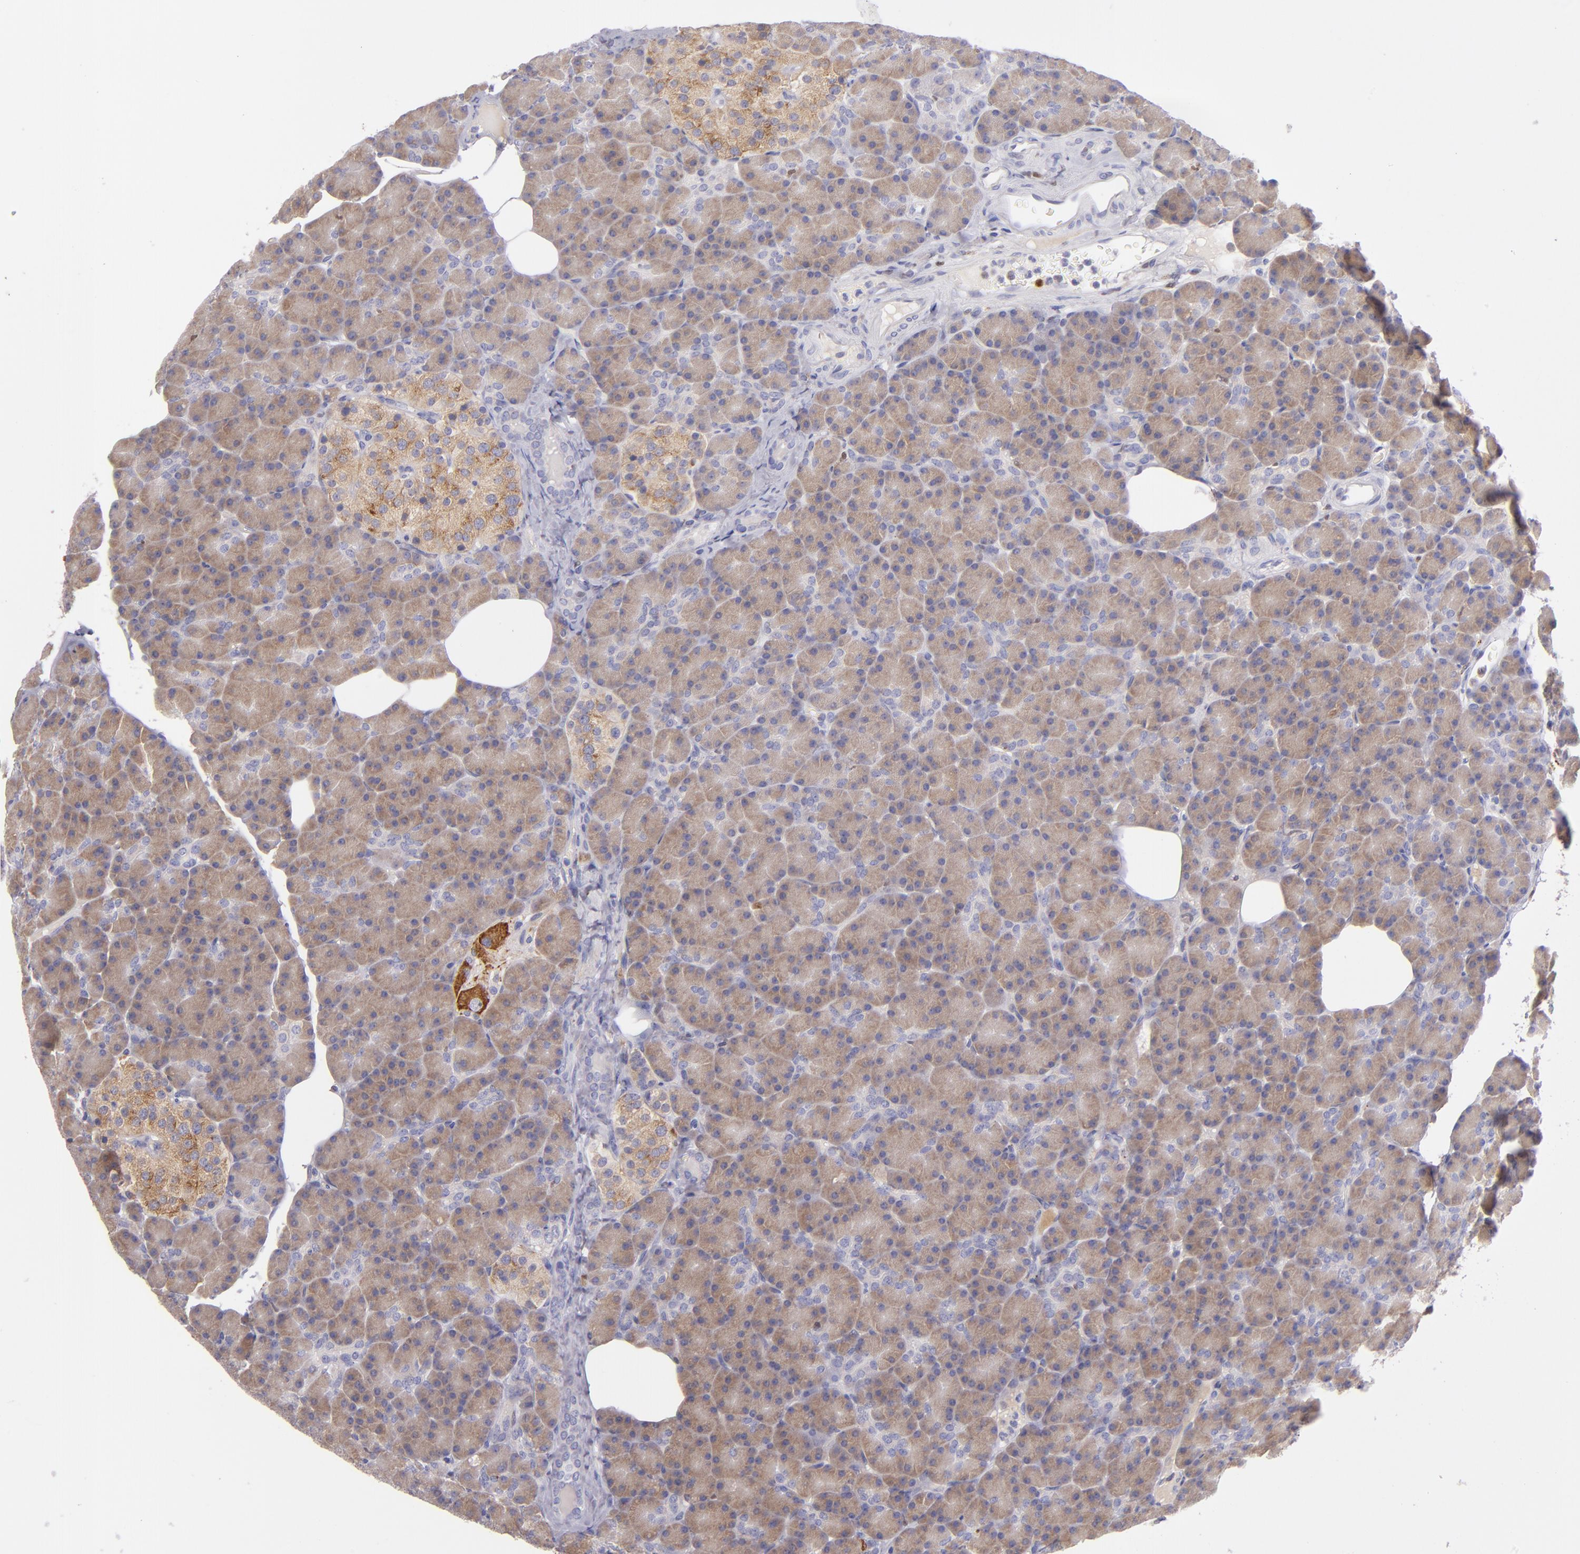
{"staining": {"intensity": "moderate", "quantity": ">75%", "location": "cytoplasmic/membranous"}, "tissue": "pancreas", "cell_type": "Exocrine glandular cells", "image_type": "normal", "snomed": [{"axis": "morphology", "description": "Normal tissue, NOS"}, {"axis": "topography", "description": "Pancreas"}], "caption": "The photomicrograph exhibits staining of unremarkable pancreas, revealing moderate cytoplasmic/membranous protein positivity (brown color) within exocrine glandular cells.", "gene": "IRF8", "patient": {"sex": "female", "age": 43}}